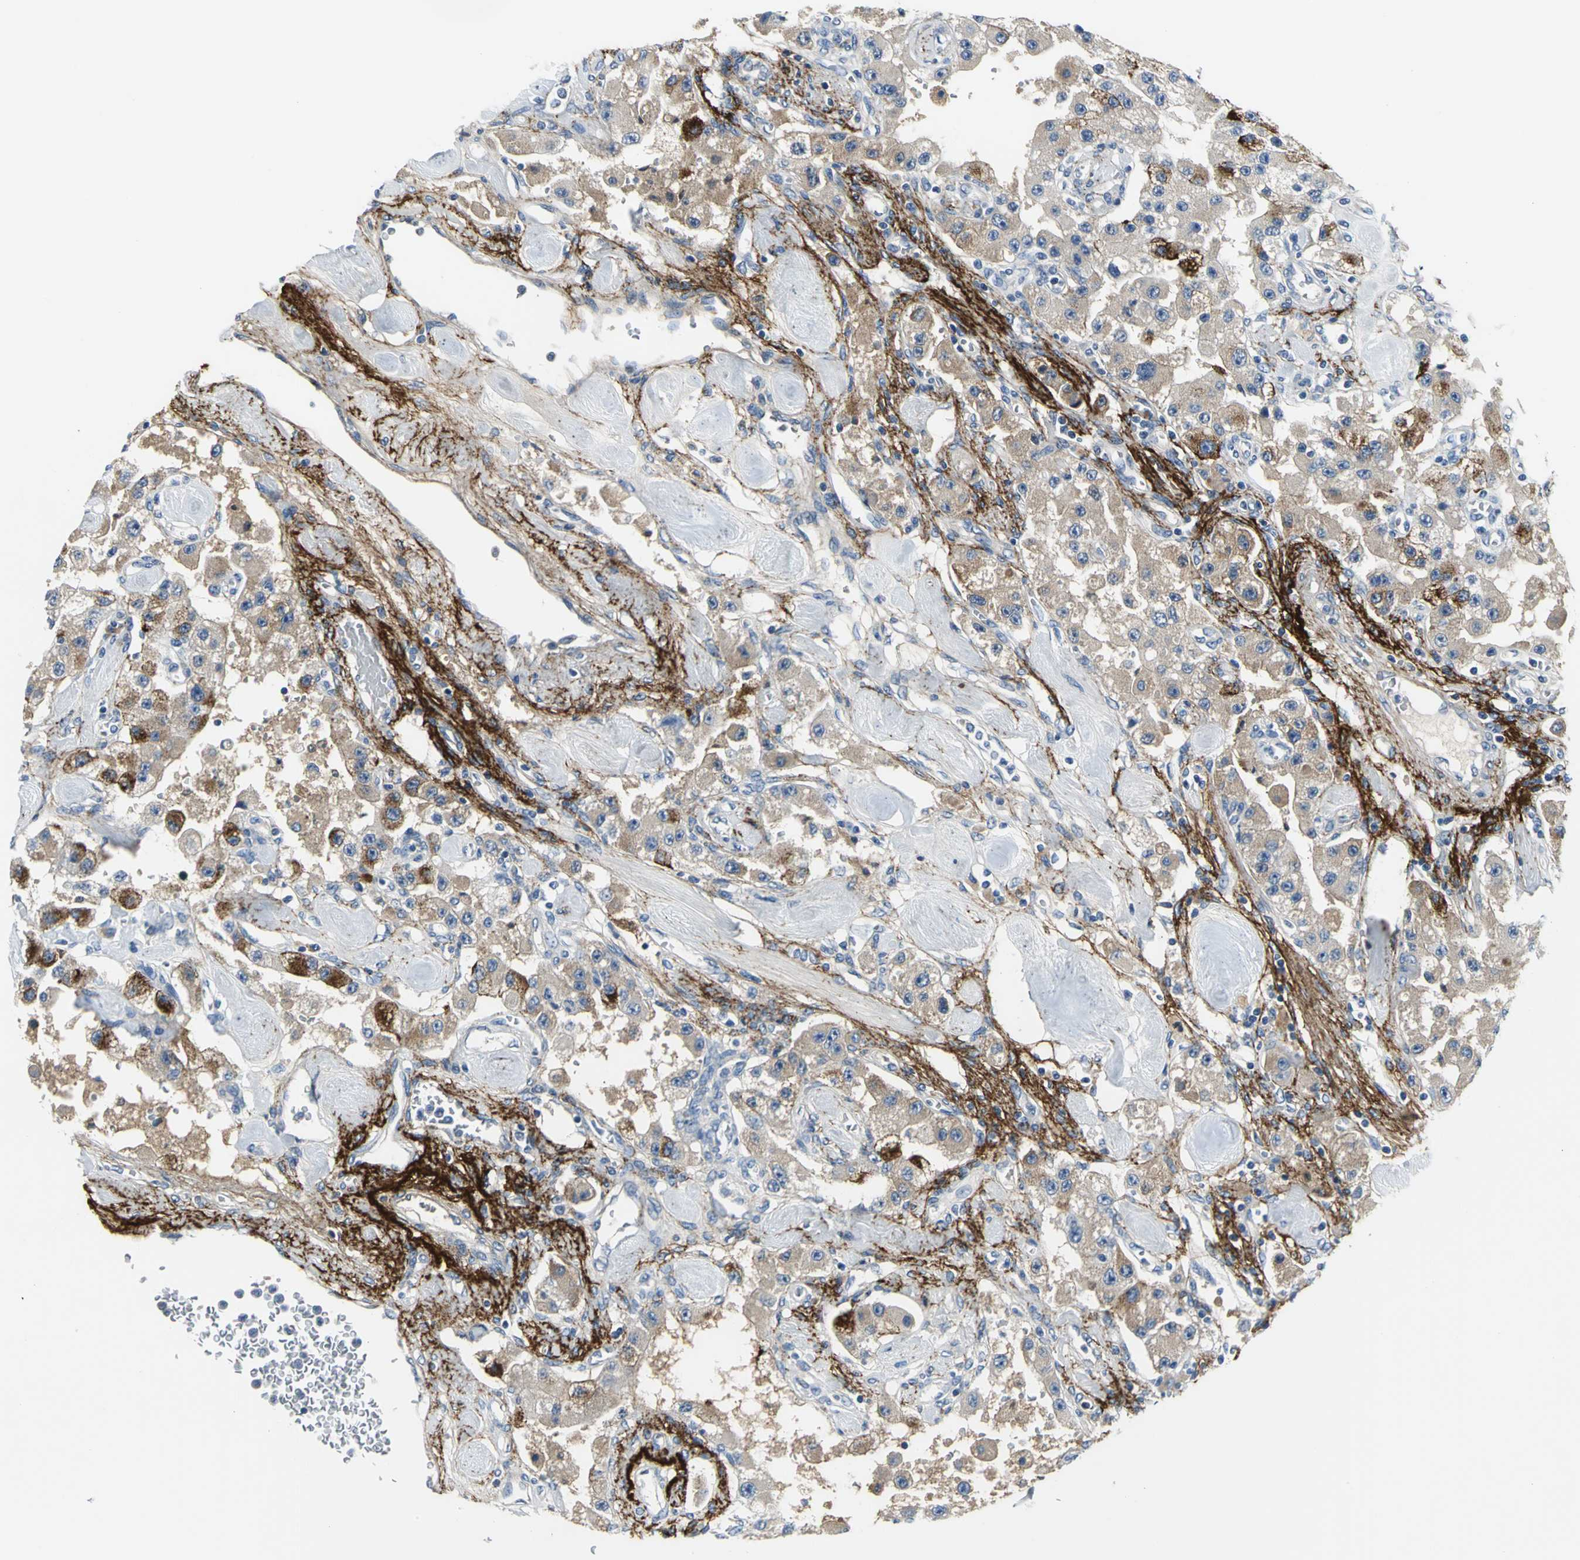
{"staining": {"intensity": "moderate", "quantity": ">75%", "location": "cytoplasmic/membranous"}, "tissue": "carcinoid", "cell_type": "Tumor cells", "image_type": "cancer", "snomed": [{"axis": "morphology", "description": "Carcinoid, malignant, NOS"}, {"axis": "topography", "description": "Pancreas"}], "caption": "This photomicrograph displays carcinoid stained with immunohistochemistry to label a protein in brown. The cytoplasmic/membranous of tumor cells show moderate positivity for the protein. Nuclei are counter-stained blue.", "gene": "SLC16A7", "patient": {"sex": "male", "age": 41}}